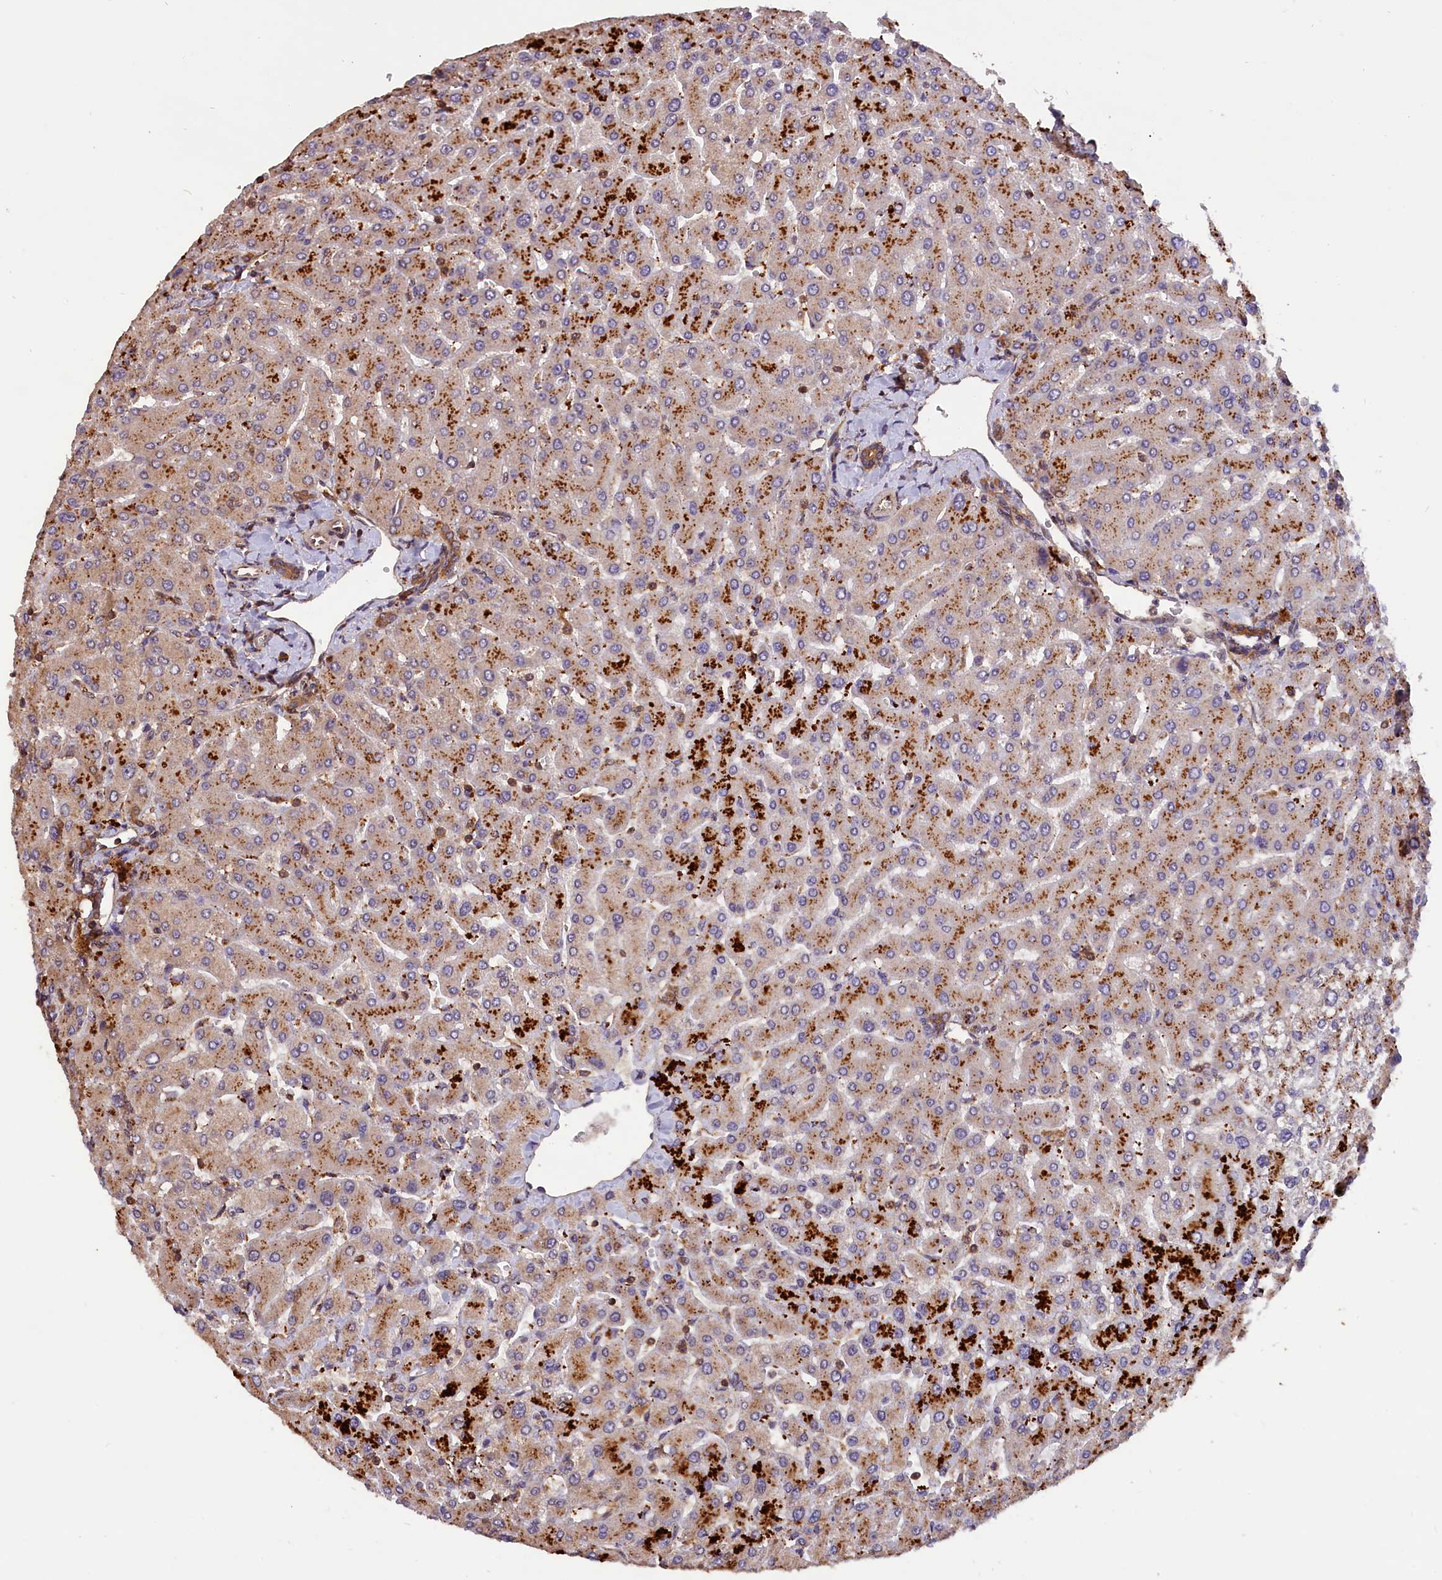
{"staining": {"intensity": "moderate", "quantity": ">75%", "location": "cytoplasmic/membranous"}, "tissue": "liver", "cell_type": "Cholangiocytes", "image_type": "normal", "snomed": [{"axis": "morphology", "description": "Normal tissue, NOS"}, {"axis": "topography", "description": "Liver"}], "caption": "An image showing moderate cytoplasmic/membranous staining in about >75% of cholangiocytes in unremarkable liver, as visualized by brown immunohistochemical staining.", "gene": "IST1", "patient": {"sex": "male", "age": 55}}